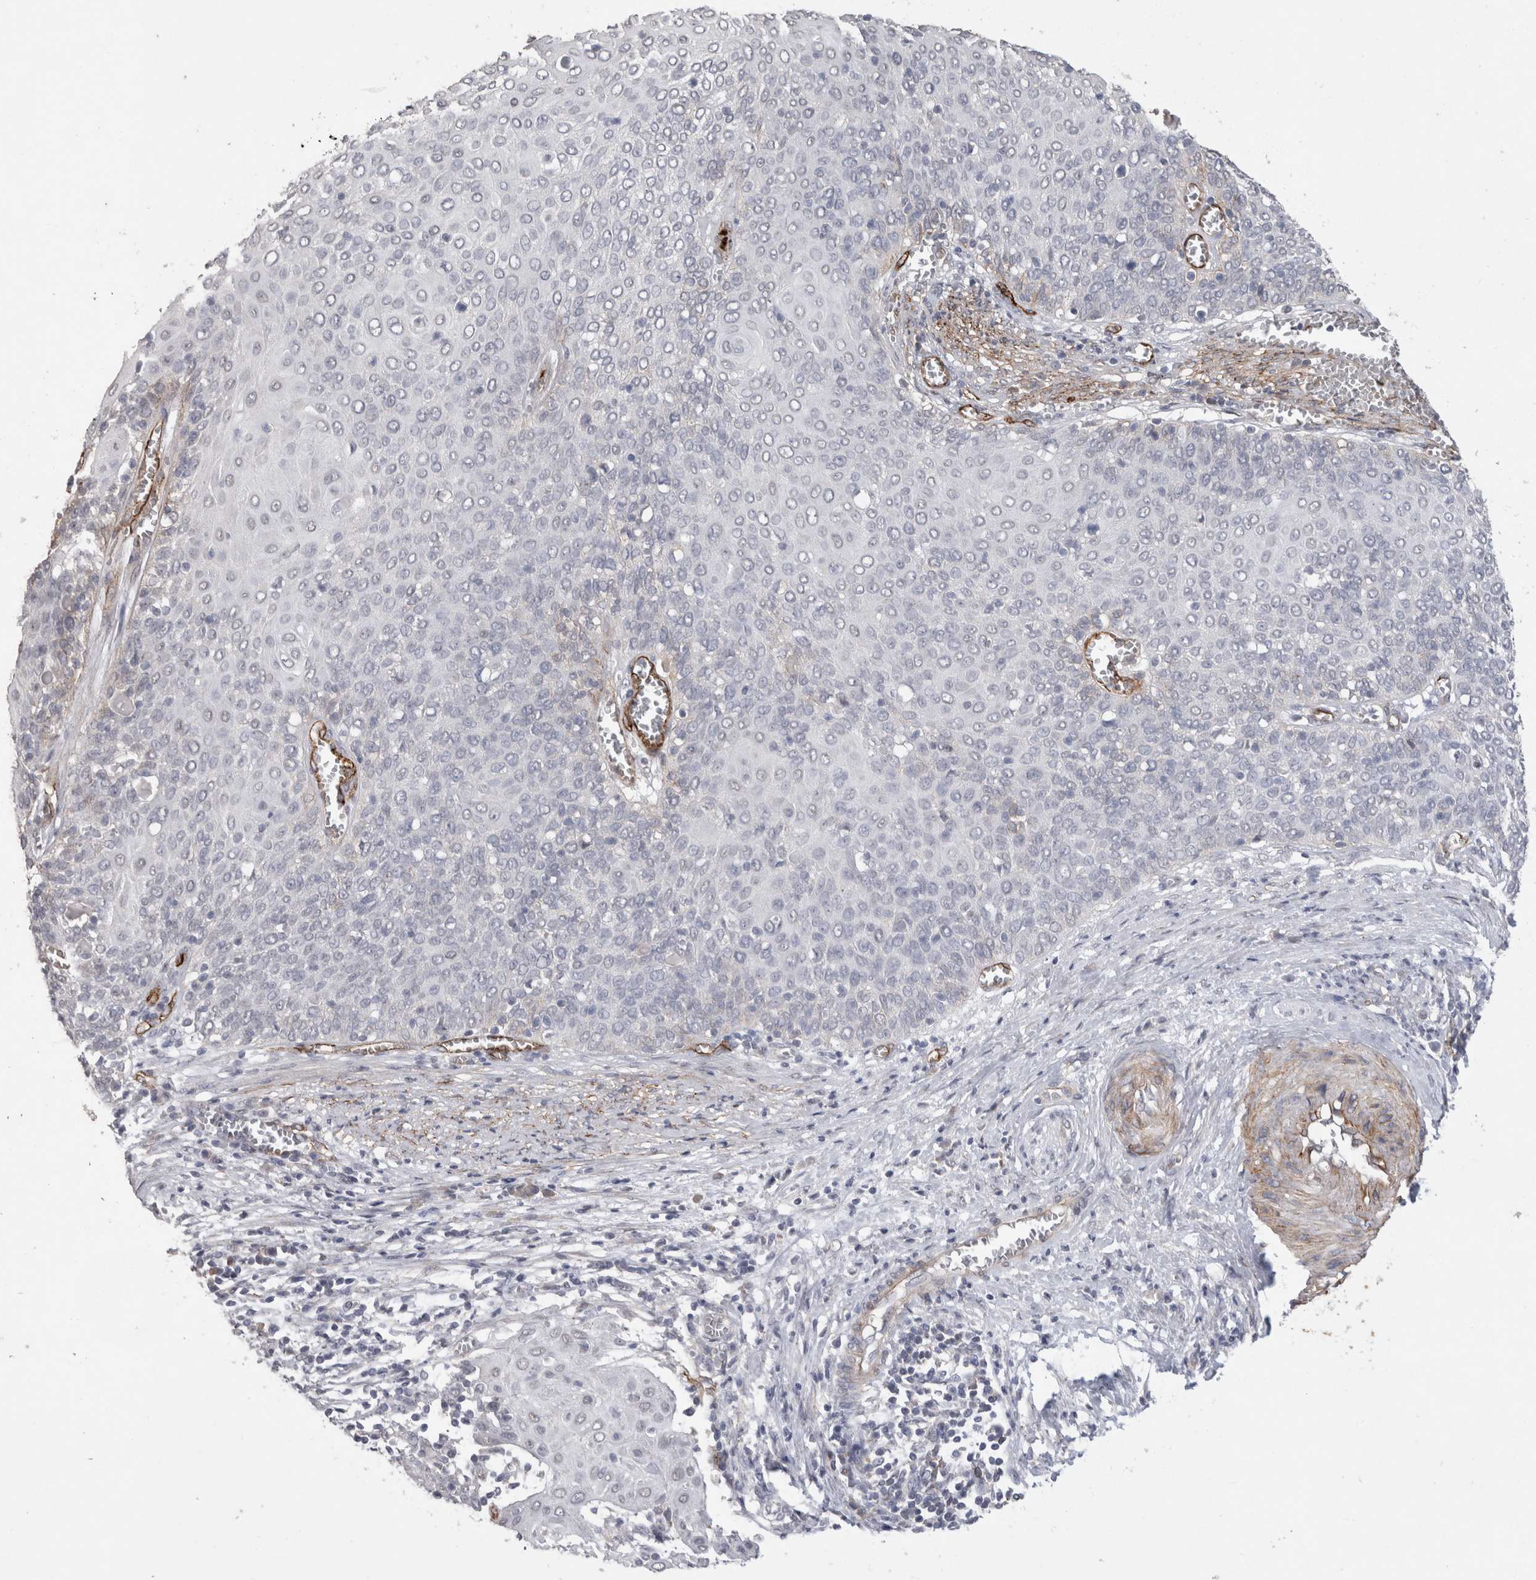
{"staining": {"intensity": "negative", "quantity": "none", "location": "none"}, "tissue": "cervical cancer", "cell_type": "Tumor cells", "image_type": "cancer", "snomed": [{"axis": "morphology", "description": "Squamous cell carcinoma, NOS"}, {"axis": "topography", "description": "Cervix"}], "caption": "The histopathology image displays no significant expression in tumor cells of squamous cell carcinoma (cervical).", "gene": "CDH13", "patient": {"sex": "female", "age": 39}}